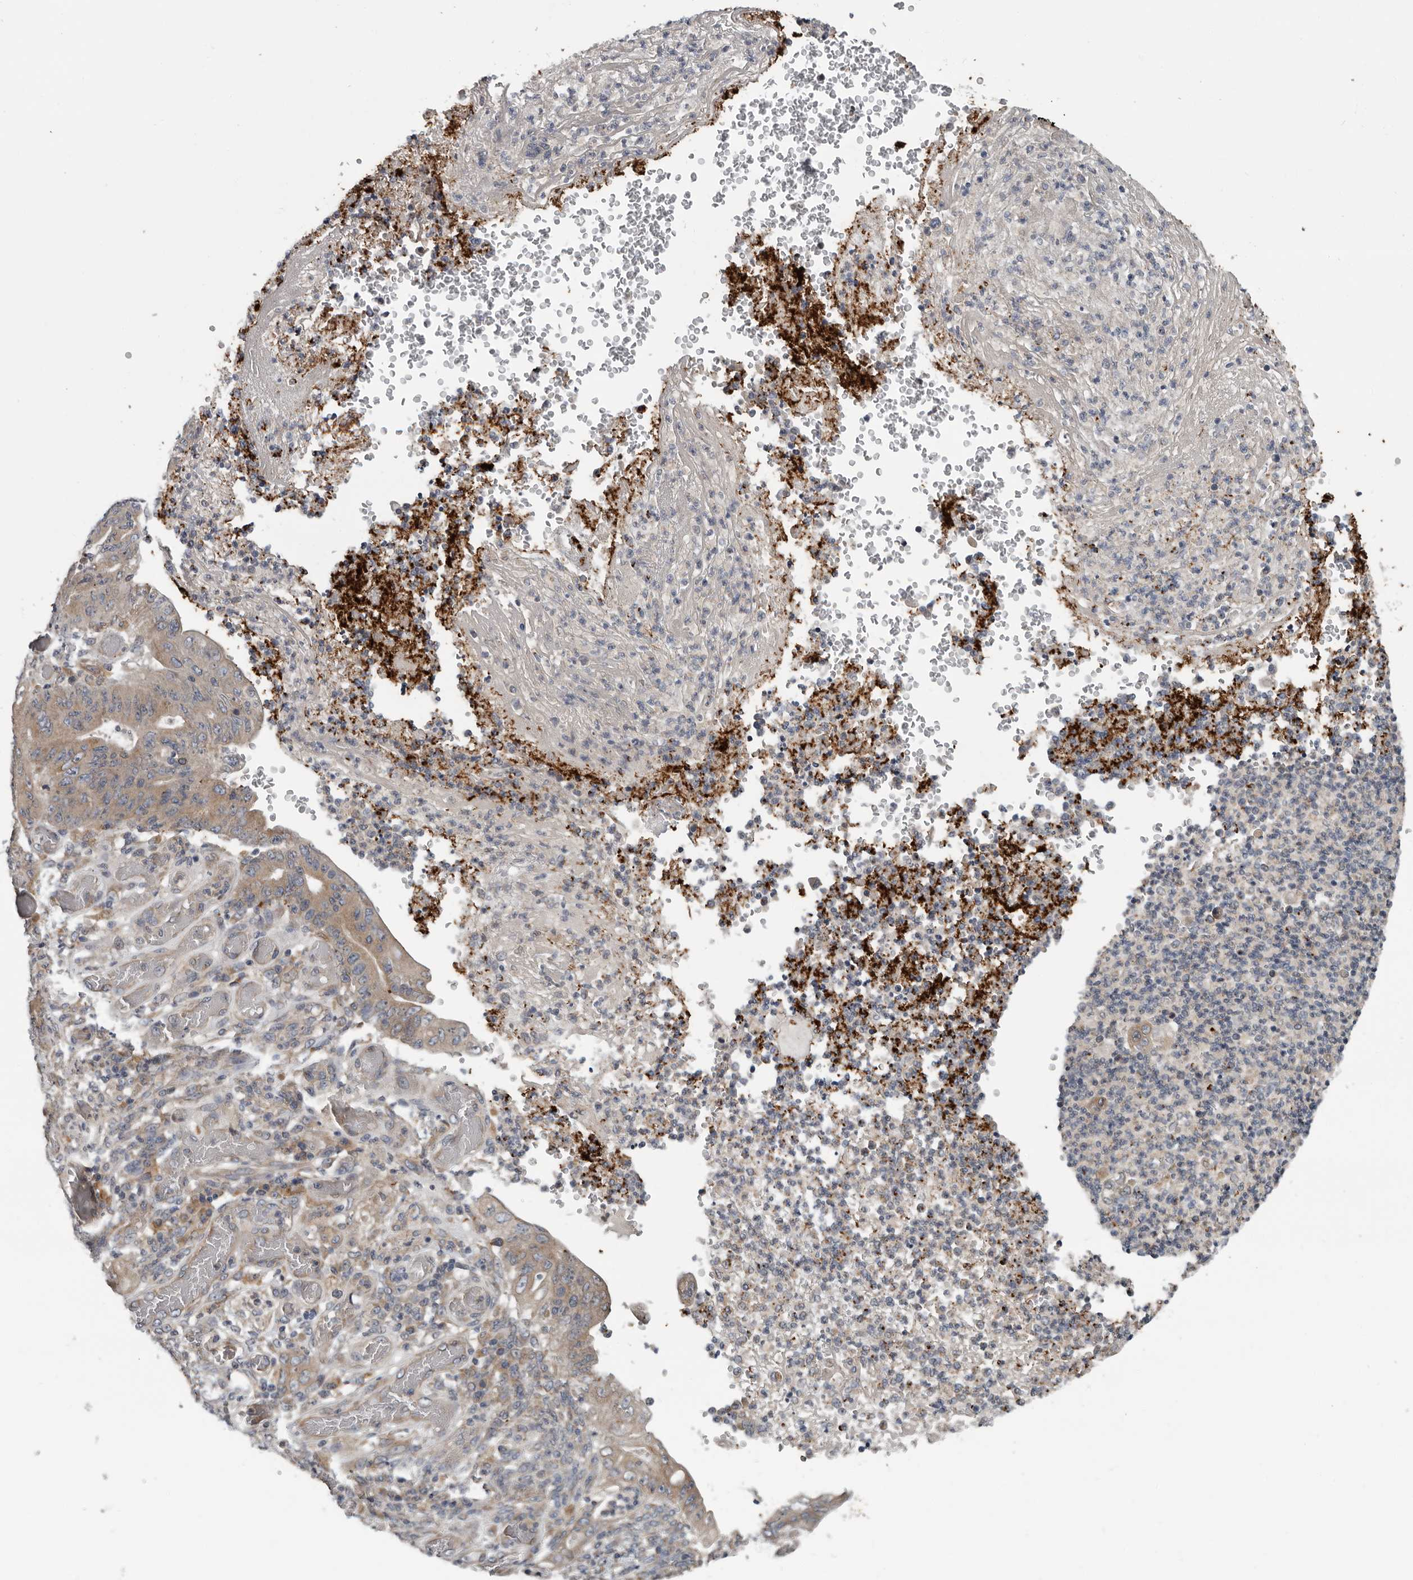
{"staining": {"intensity": "weak", "quantity": ">75%", "location": "cytoplasmic/membranous"}, "tissue": "stomach cancer", "cell_type": "Tumor cells", "image_type": "cancer", "snomed": [{"axis": "morphology", "description": "Adenocarcinoma, NOS"}, {"axis": "topography", "description": "Stomach"}], "caption": "A brown stain highlights weak cytoplasmic/membranous expression of a protein in adenocarcinoma (stomach) tumor cells.", "gene": "TMEM199", "patient": {"sex": "female", "age": 73}}